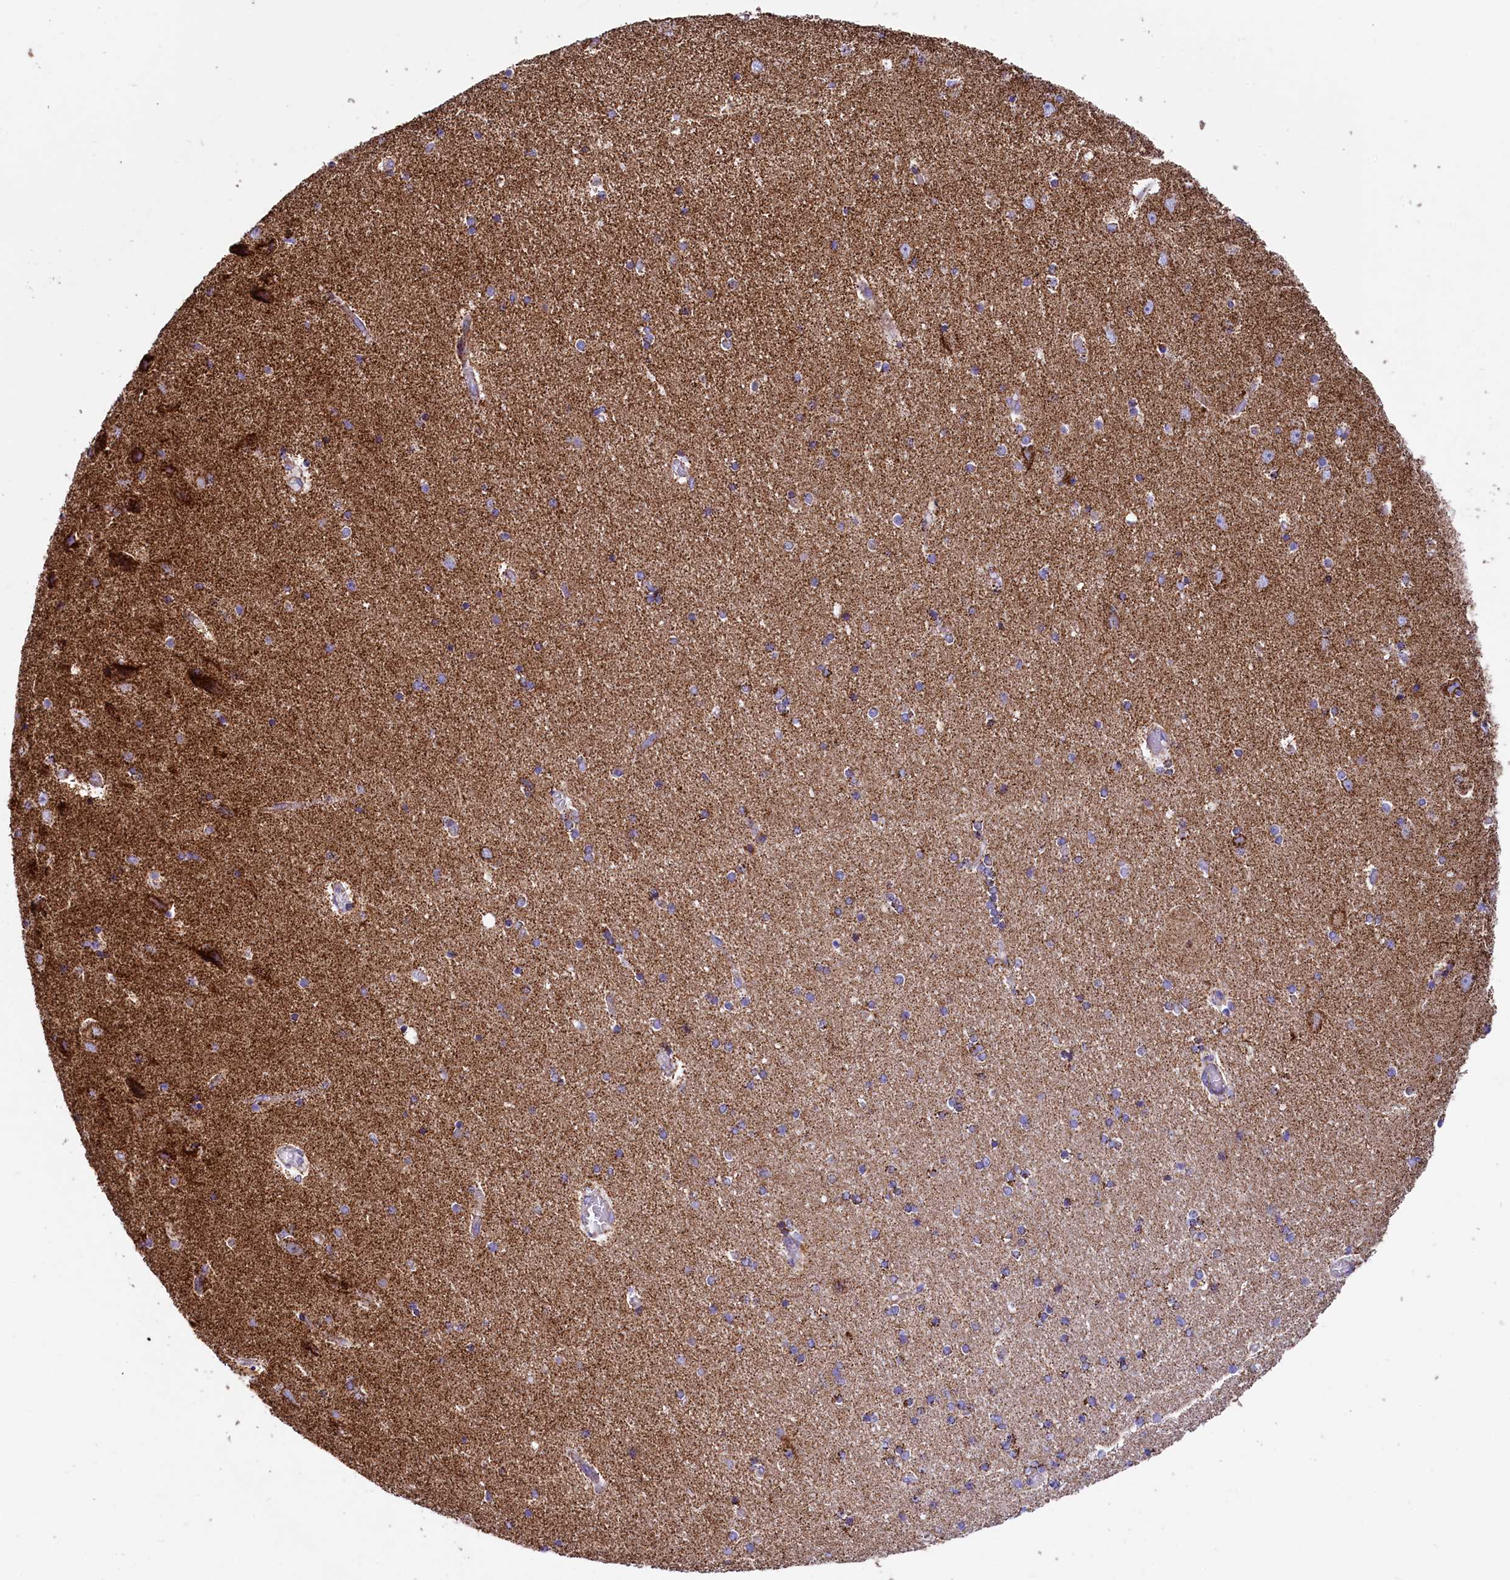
{"staining": {"intensity": "moderate", "quantity": "25%-75%", "location": "cytoplasmic/membranous"}, "tissue": "hippocampus", "cell_type": "Glial cells", "image_type": "normal", "snomed": [{"axis": "morphology", "description": "Normal tissue, NOS"}, {"axis": "topography", "description": "Hippocampus"}], "caption": "Moderate cytoplasmic/membranous protein positivity is seen in about 25%-75% of glial cells in hippocampus. The protein is stained brown, and the nuclei are stained in blue (DAB IHC with brightfield microscopy, high magnification).", "gene": "IDH3A", "patient": {"sex": "female", "age": 54}}